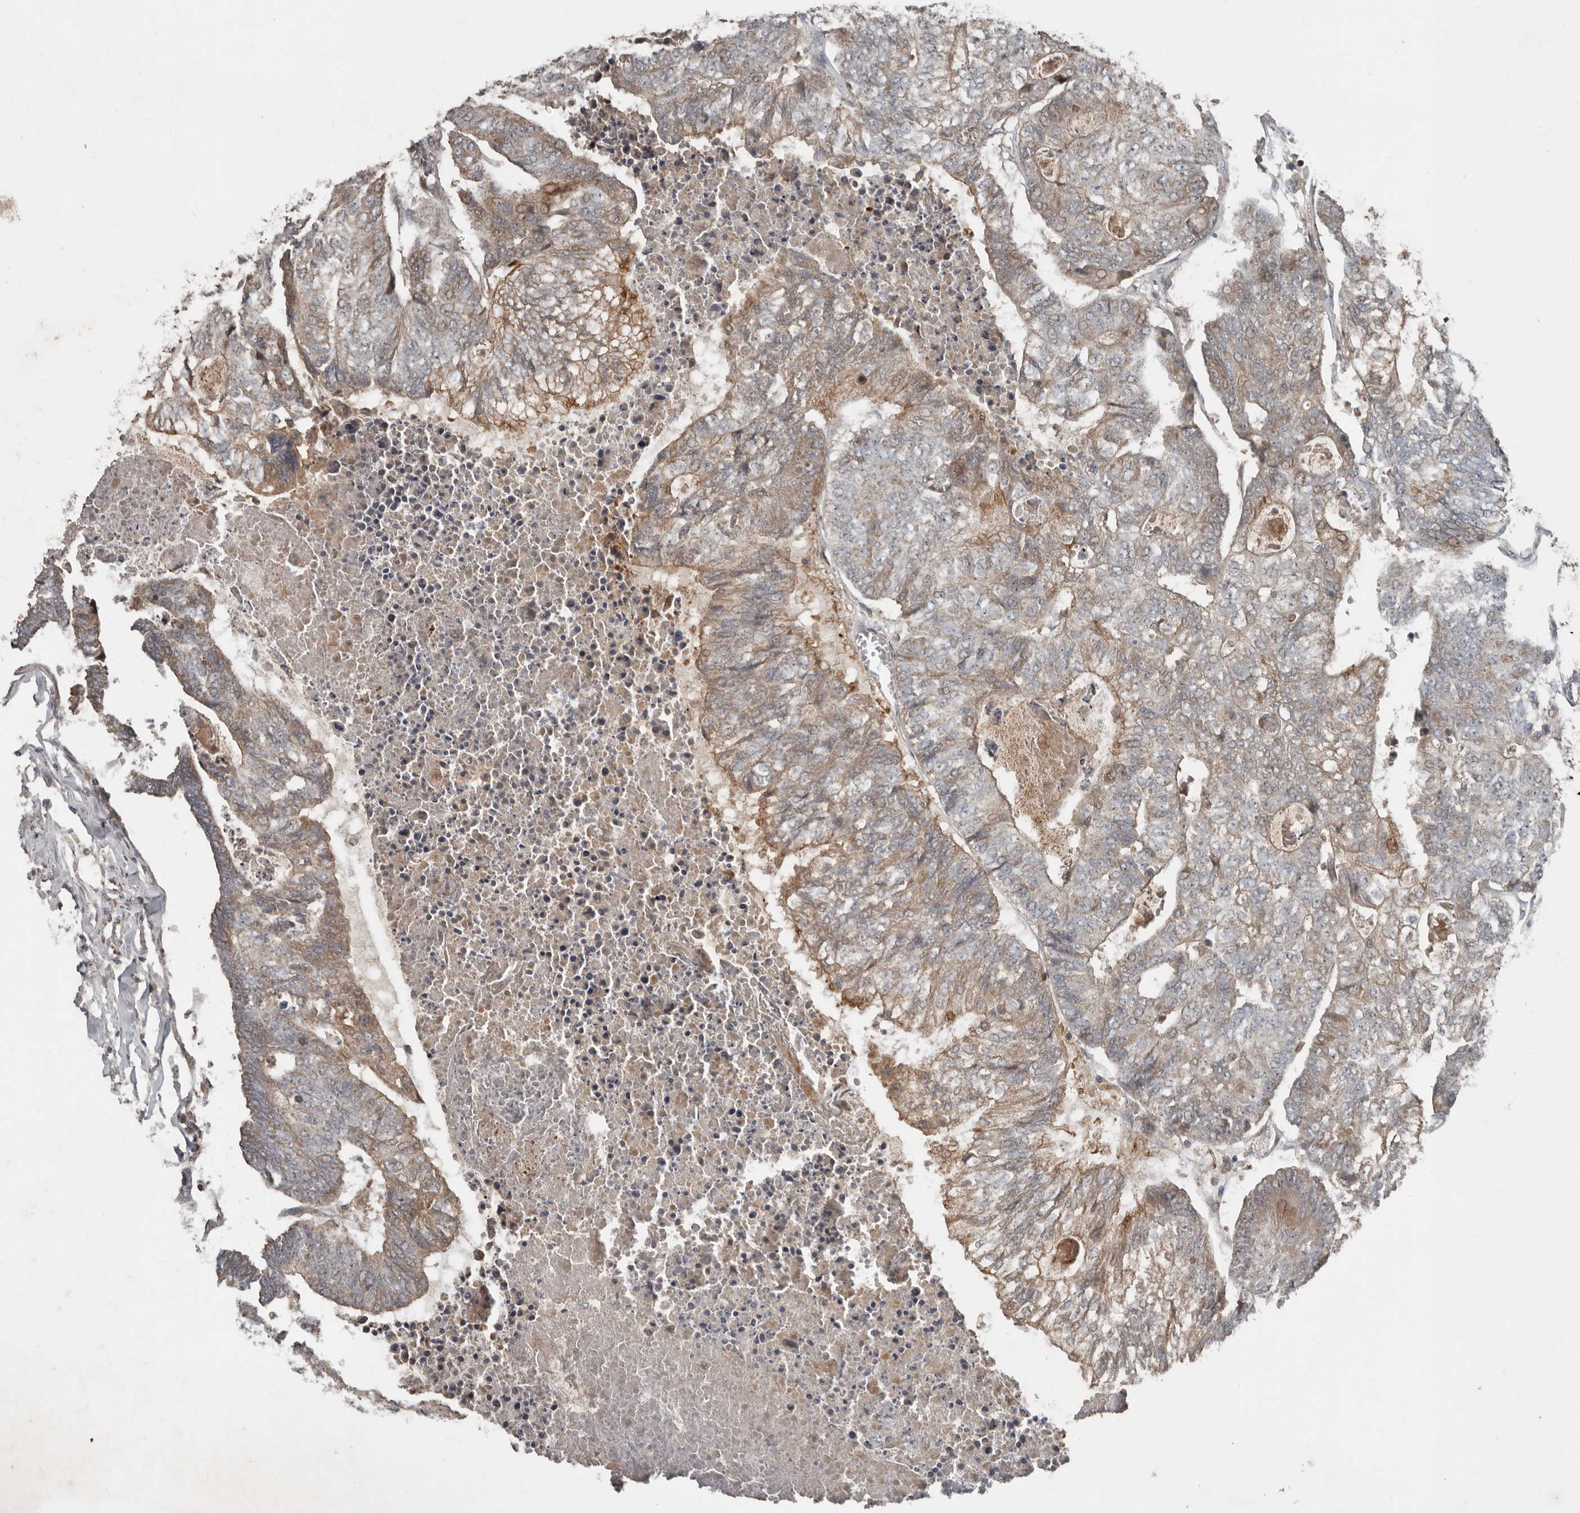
{"staining": {"intensity": "moderate", "quantity": "25%-75%", "location": "cytoplasmic/membranous"}, "tissue": "colorectal cancer", "cell_type": "Tumor cells", "image_type": "cancer", "snomed": [{"axis": "morphology", "description": "Adenocarcinoma, NOS"}, {"axis": "topography", "description": "Colon"}], "caption": "Colorectal adenocarcinoma tissue reveals moderate cytoplasmic/membranous staining in about 25%-75% of tumor cells", "gene": "SLC6A7", "patient": {"sex": "female", "age": 67}}